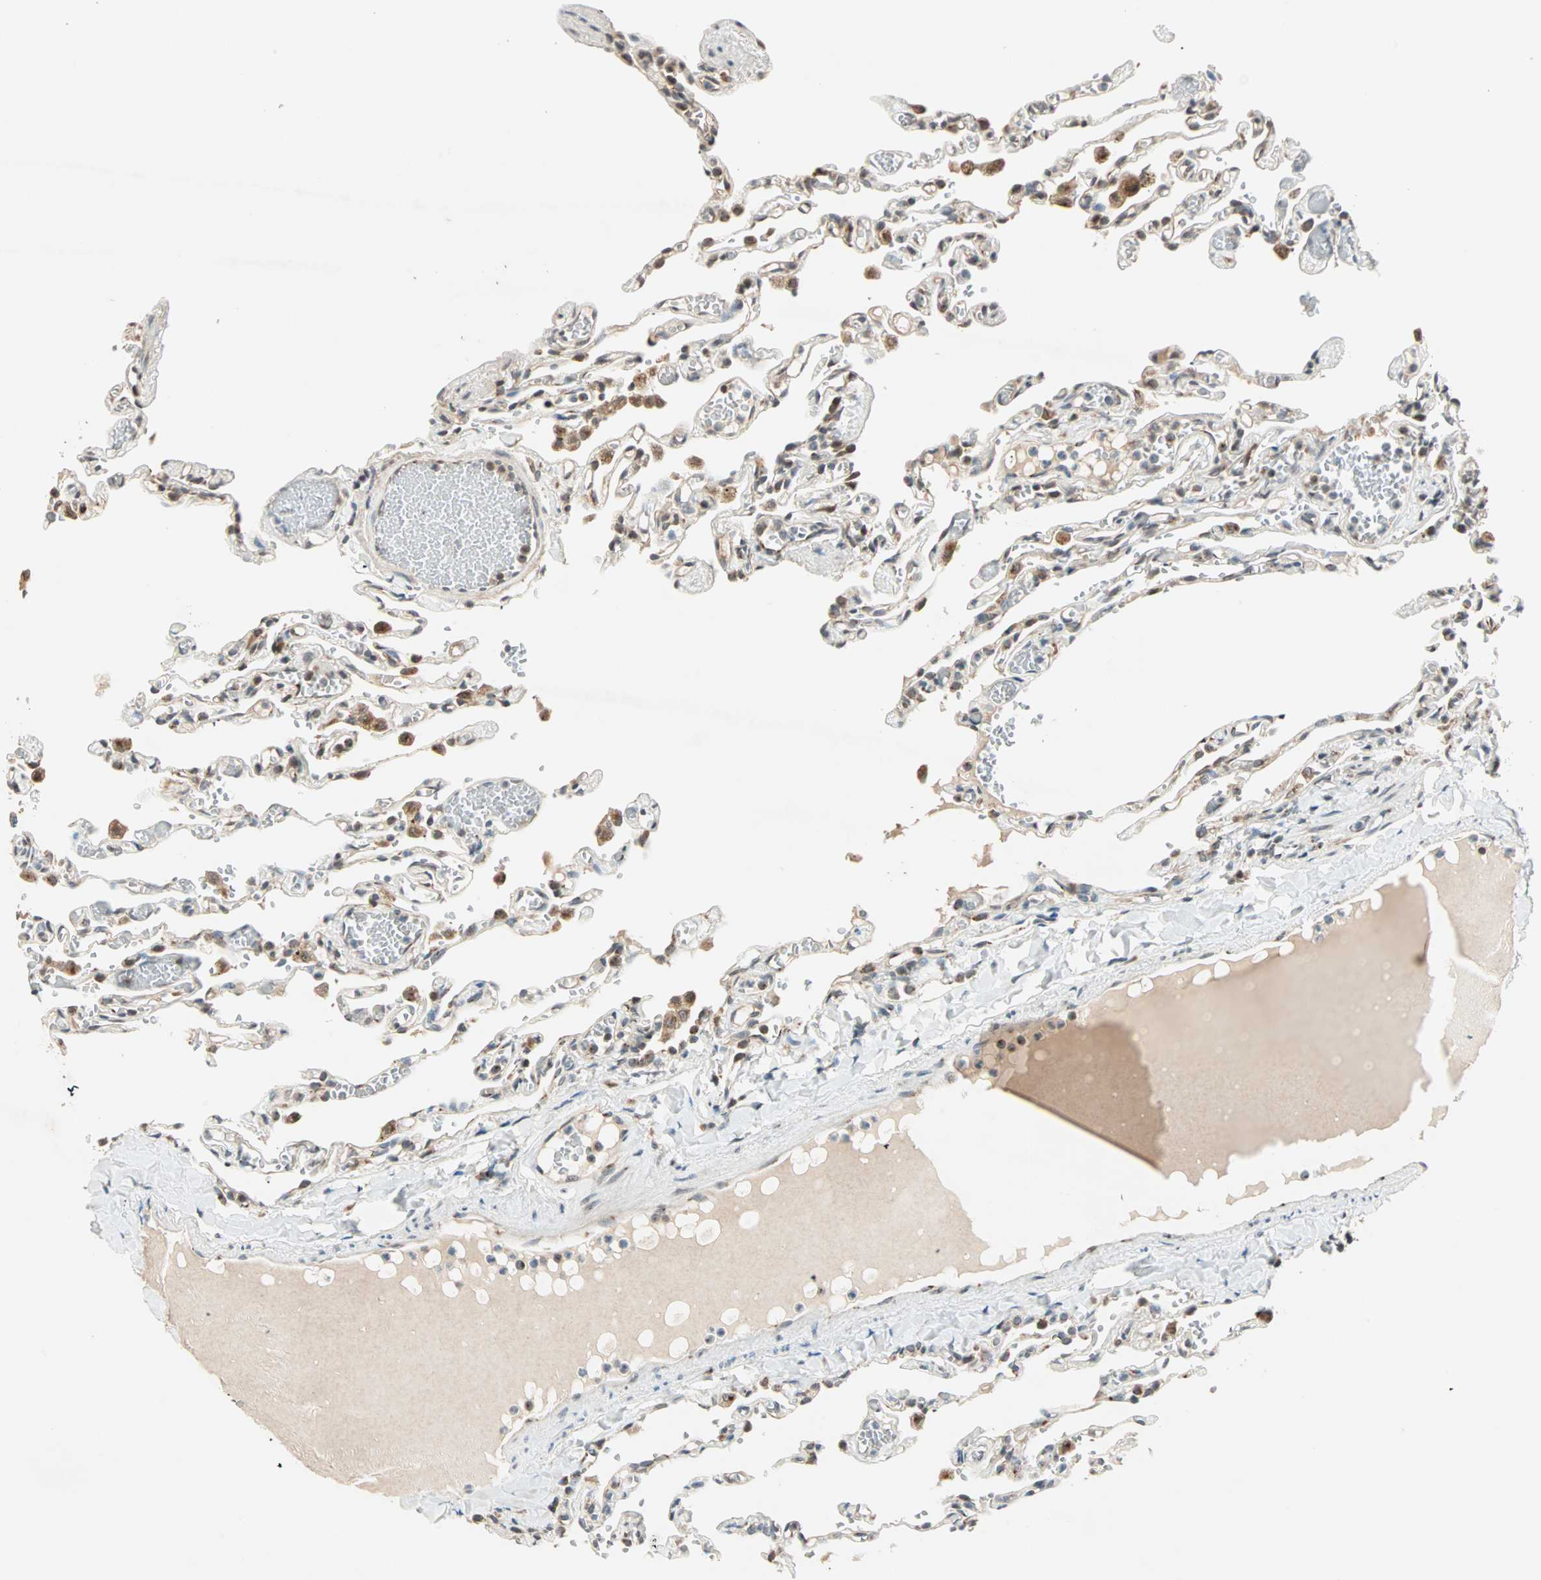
{"staining": {"intensity": "negative", "quantity": "none", "location": "none"}, "tissue": "lung", "cell_type": "Alveolar cells", "image_type": "normal", "snomed": [{"axis": "morphology", "description": "Normal tissue, NOS"}, {"axis": "topography", "description": "Lung"}], "caption": "Immunohistochemical staining of benign human lung shows no significant staining in alveolar cells.", "gene": "PRDM2", "patient": {"sex": "male", "age": 21}}